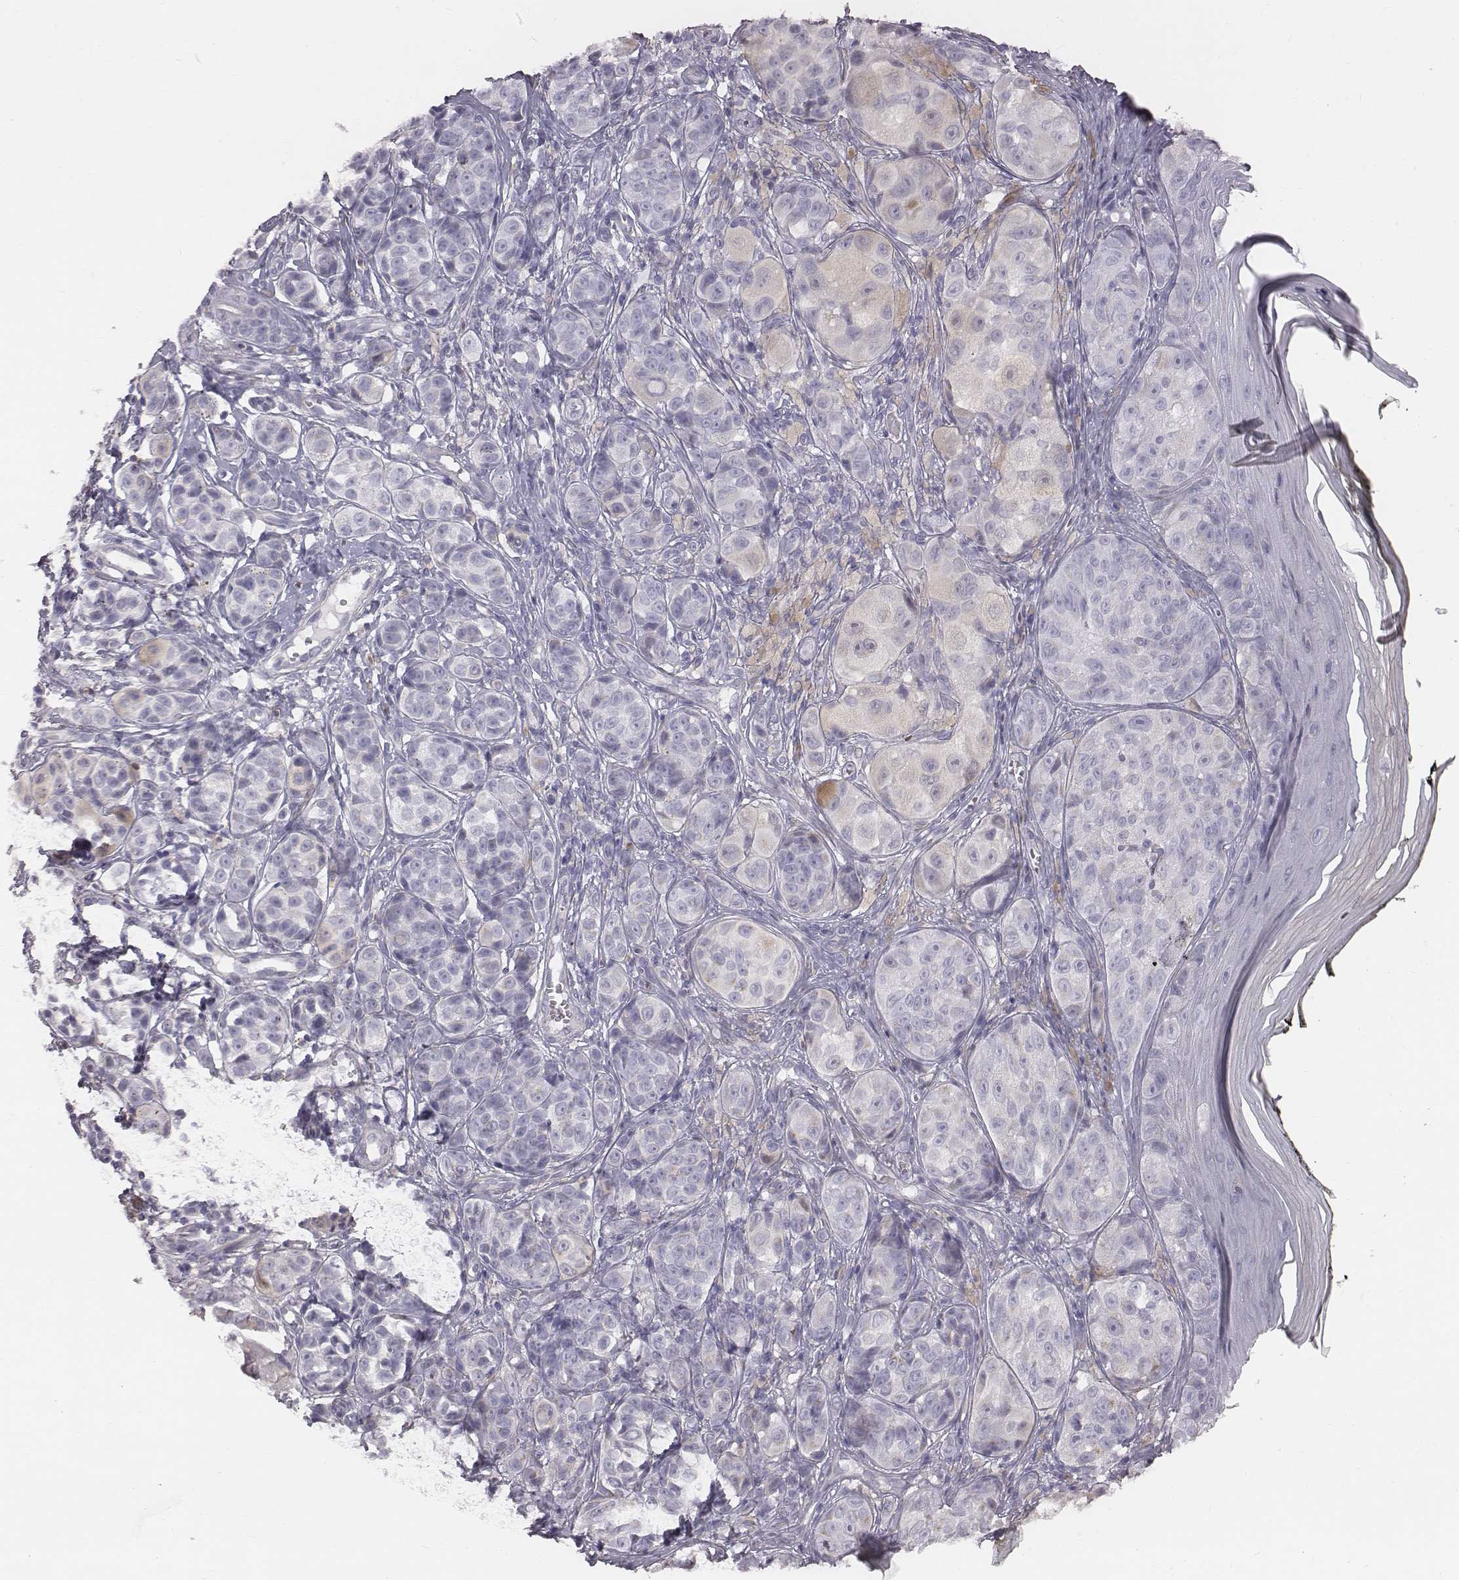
{"staining": {"intensity": "negative", "quantity": "none", "location": "none"}, "tissue": "melanoma", "cell_type": "Tumor cells", "image_type": "cancer", "snomed": [{"axis": "morphology", "description": "Malignant melanoma, NOS"}, {"axis": "topography", "description": "Skin"}], "caption": "The image exhibits no significant staining in tumor cells of melanoma.", "gene": "C6orf58", "patient": {"sex": "male", "age": 48}}